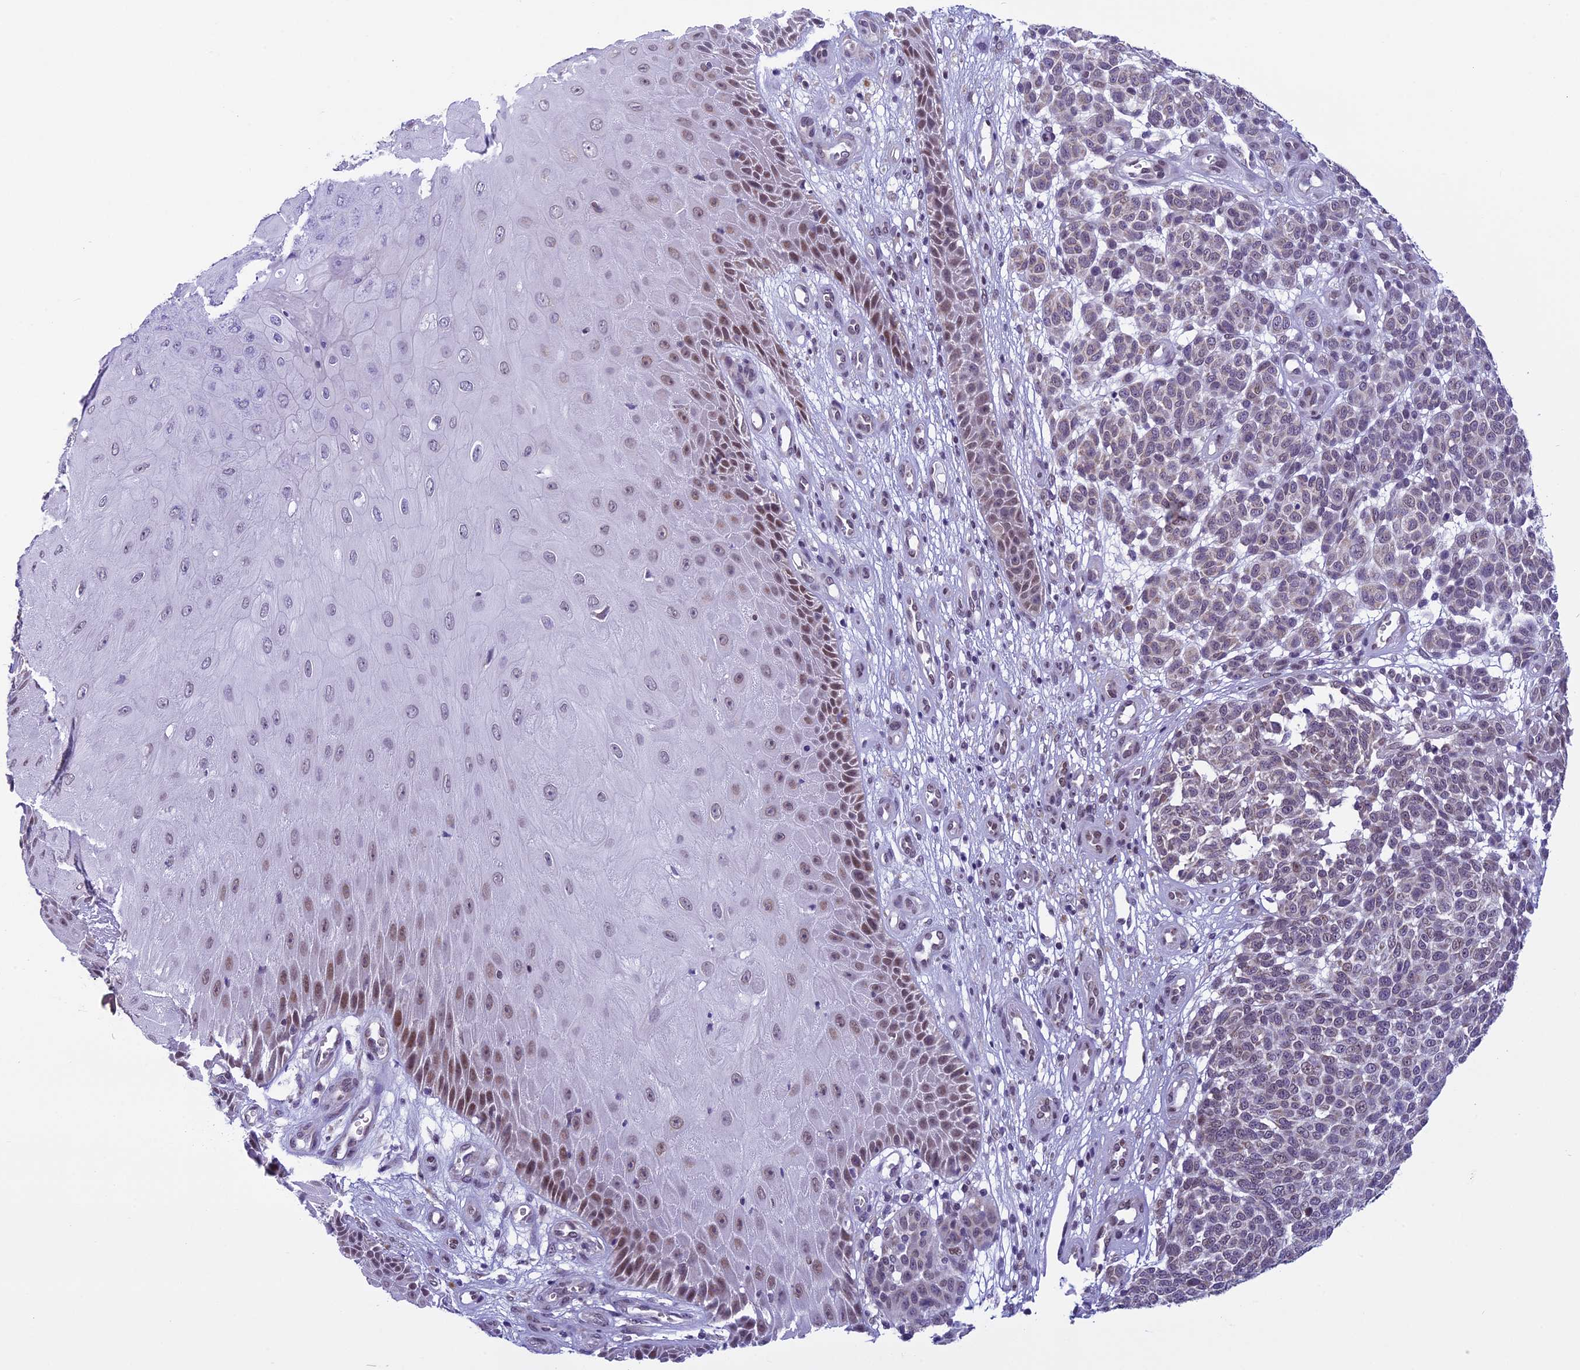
{"staining": {"intensity": "weak", "quantity": "25%-75%", "location": "nuclear"}, "tissue": "melanoma", "cell_type": "Tumor cells", "image_type": "cancer", "snomed": [{"axis": "morphology", "description": "Malignant melanoma, NOS"}, {"axis": "topography", "description": "Skin"}], "caption": "Immunohistochemical staining of malignant melanoma shows low levels of weak nuclear protein positivity in about 25%-75% of tumor cells. The protein is stained brown, and the nuclei are stained in blue (DAB (3,3'-diaminobenzidine) IHC with brightfield microscopy, high magnification).", "gene": "ZNF317", "patient": {"sex": "male", "age": 49}}